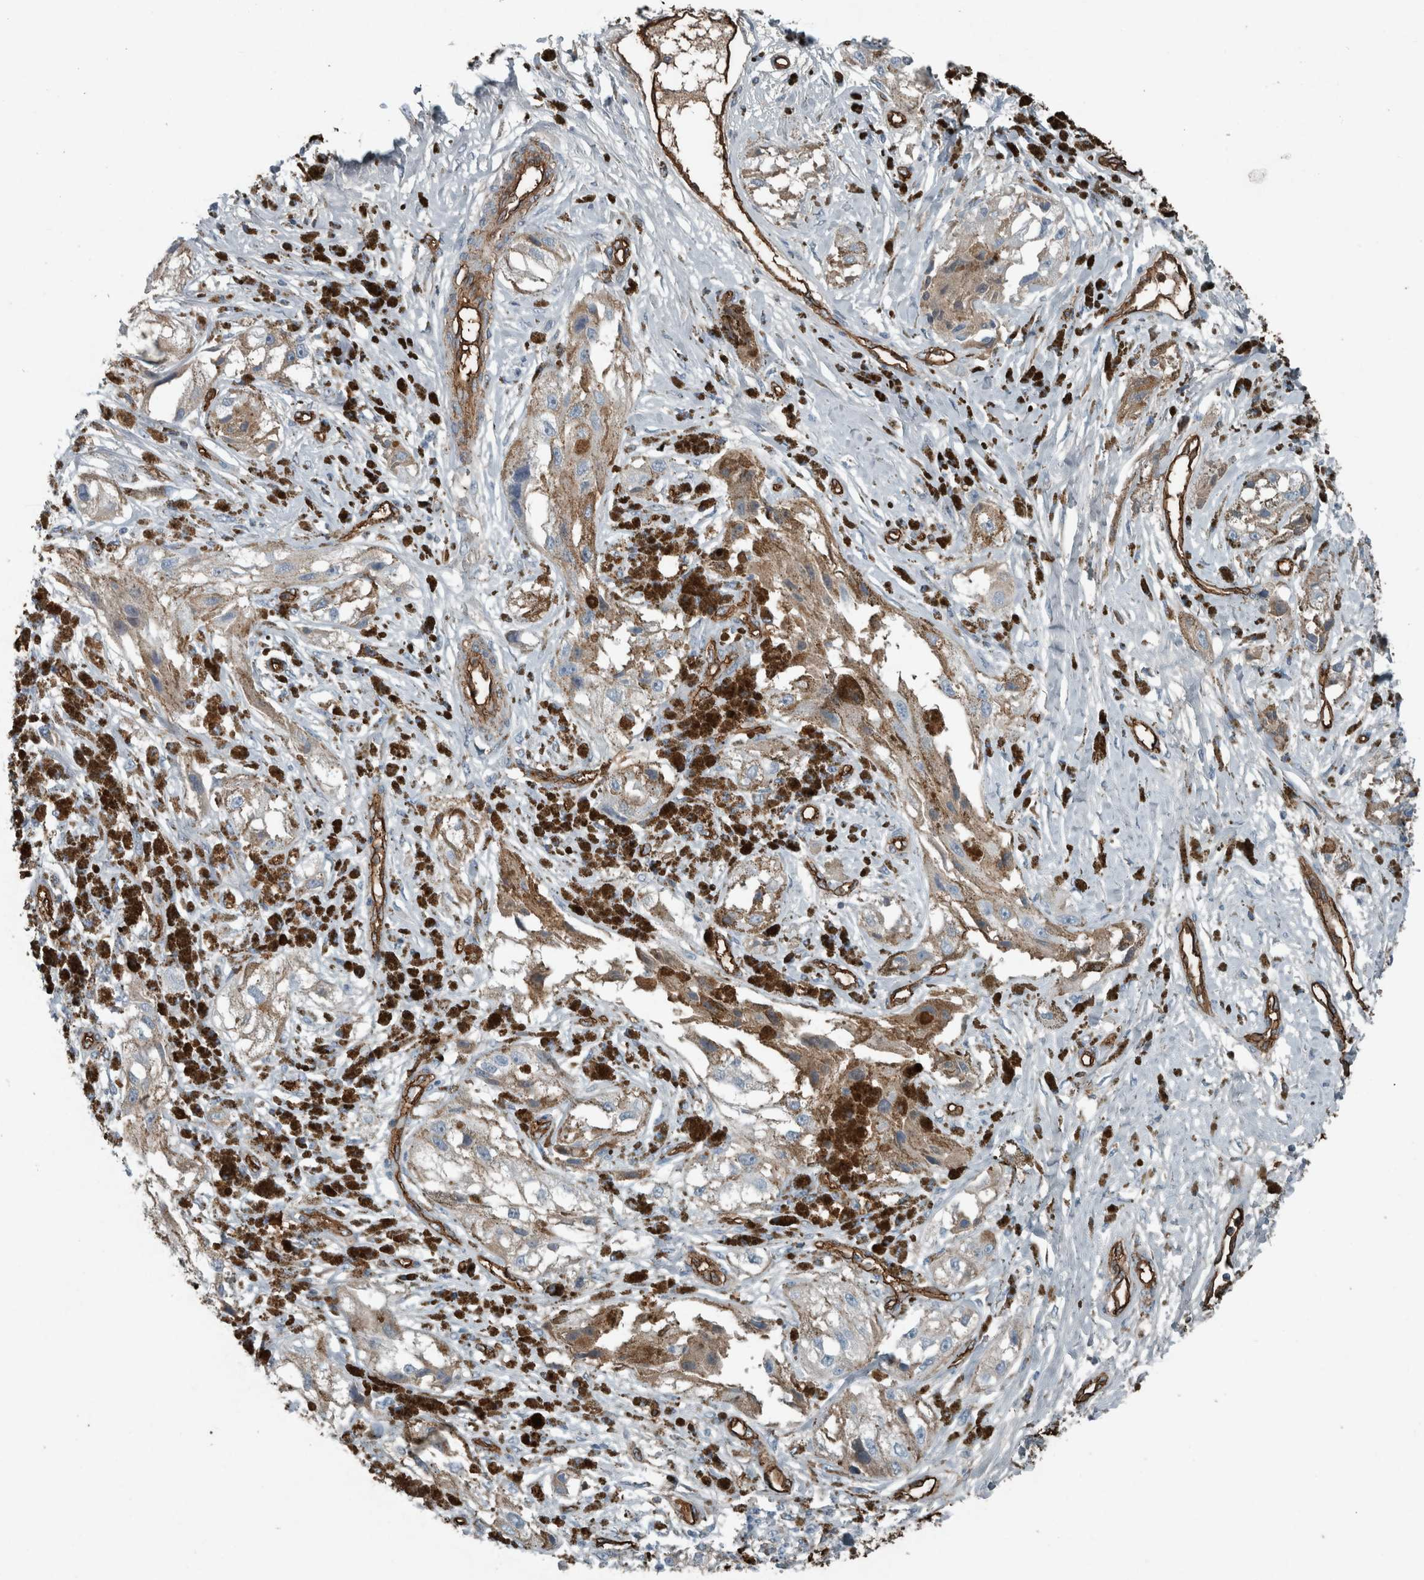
{"staining": {"intensity": "negative", "quantity": "none", "location": "none"}, "tissue": "melanoma", "cell_type": "Tumor cells", "image_type": "cancer", "snomed": [{"axis": "morphology", "description": "Malignant melanoma, NOS"}, {"axis": "topography", "description": "Skin"}], "caption": "Immunohistochemistry (IHC) micrograph of neoplastic tissue: malignant melanoma stained with DAB reveals no significant protein positivity in tumor cells. (DAB immunohistochemistry (IHC), high magnification).", "gene": "LBP", "patient": {"sex": "male", "age": 88}}